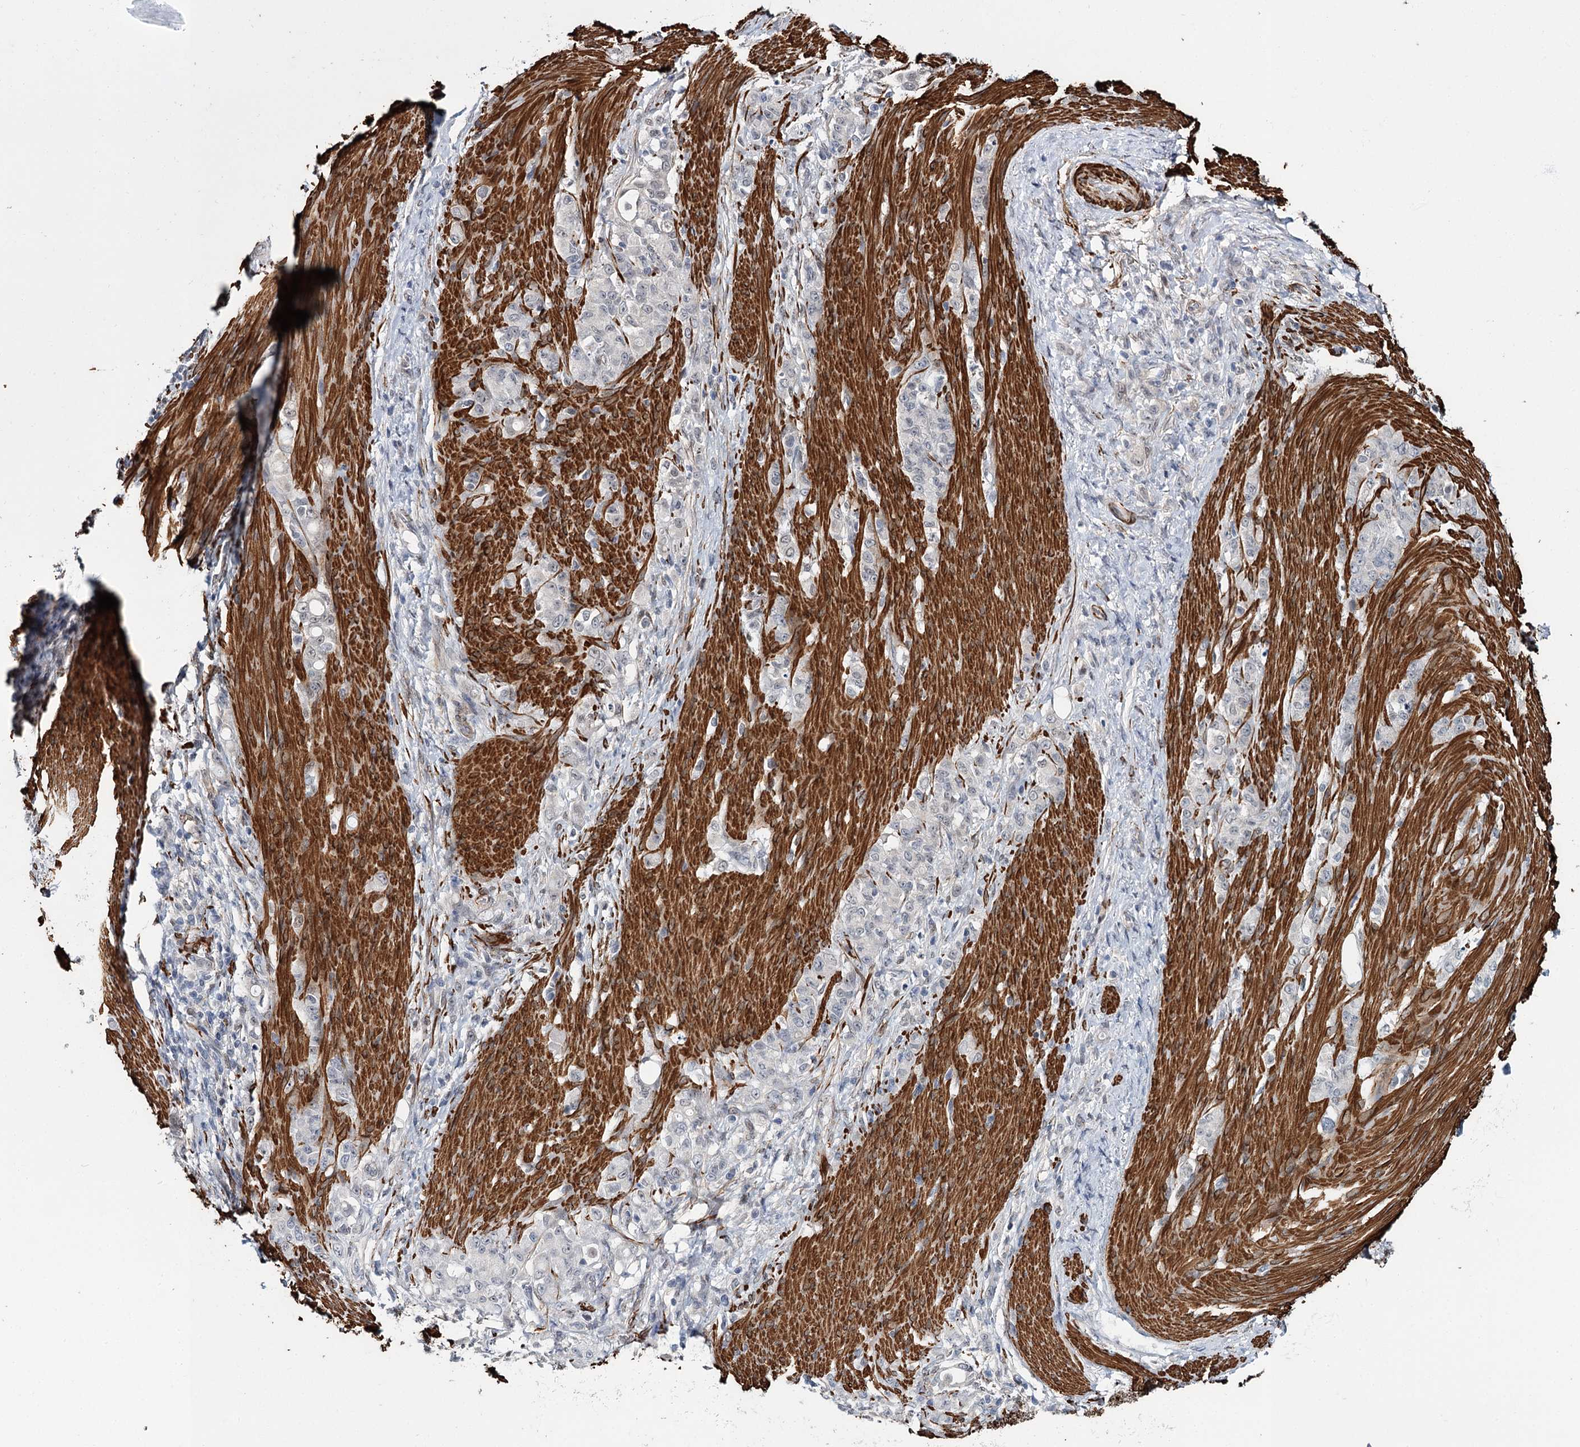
{"staining": {"intensity": "negative", "quantity": "none", "location": "none"}, "tissue": "stomach cancer", "cell_type": "Tumor cells", "image_type": "cancer", "snomed": [{"axis": "morphology", "description": "Adenocarcinoma, NOS"}, {"axis": "topography", "description": "Stomach"}], "caption": "Stomach adenocarcinoma was stained to show a protein in brown. There is no significant staining in tumor cells. (Brightfield microscopy of DAB (3,3'-diaminobenzidine) immunohistochemistry at high magnification).", "gene": "CFAP46", "patient": {"sex": "female", "age": 79}}